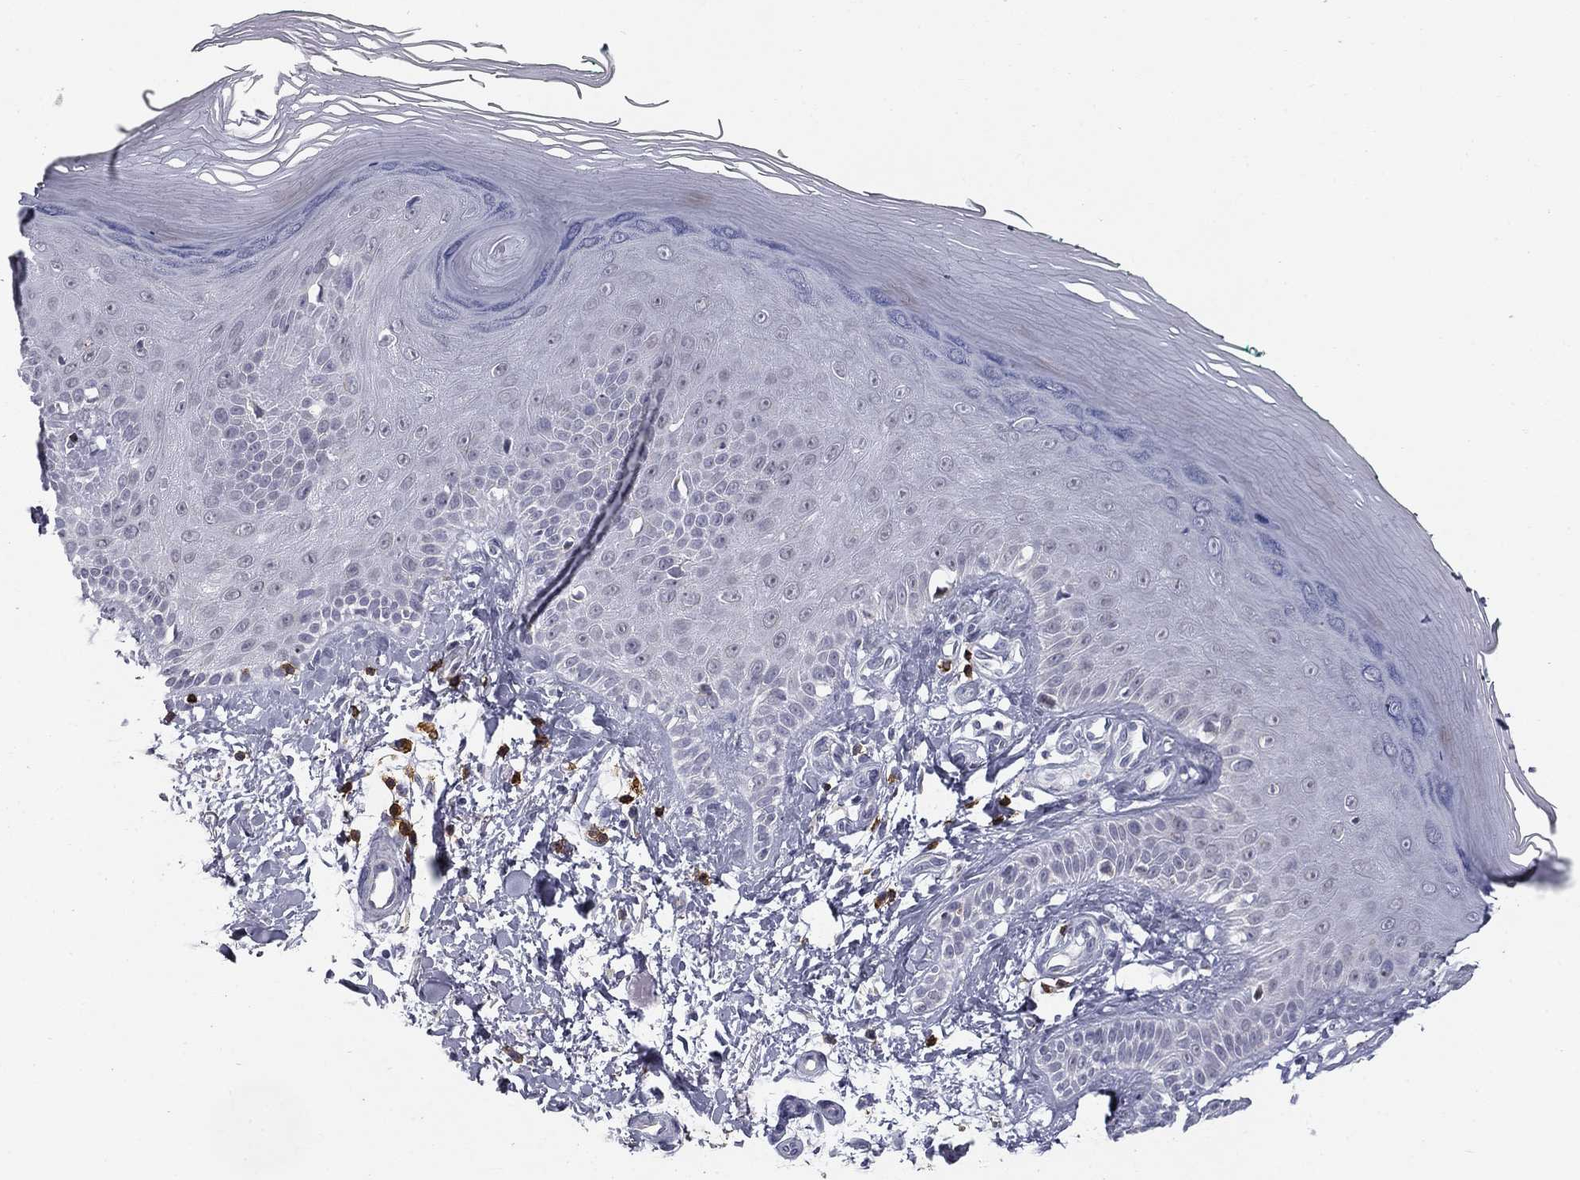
{"staining": {"intensity": "negative", "quantity": "none", "location": "none"}, "tissue": "skin", "cell_type": "Fibroblasts", "image_type": "normal", "snomed": [{"axis": "morphology", "description": "Normal tissue, NOS"}, {"axis": "morphology", "description": "Inflammation, NOS"}, {"axis": "morphology", "description": "Fibrosis, NOS"}, {"axis": "topography", "description": "Skin"}], "caption": "A histopathology image of skin stained for a protein exhibits no brown staining in fibroblasts.", "gene": "TRAT1", "patient": {"sex": "male", "age": 71}}